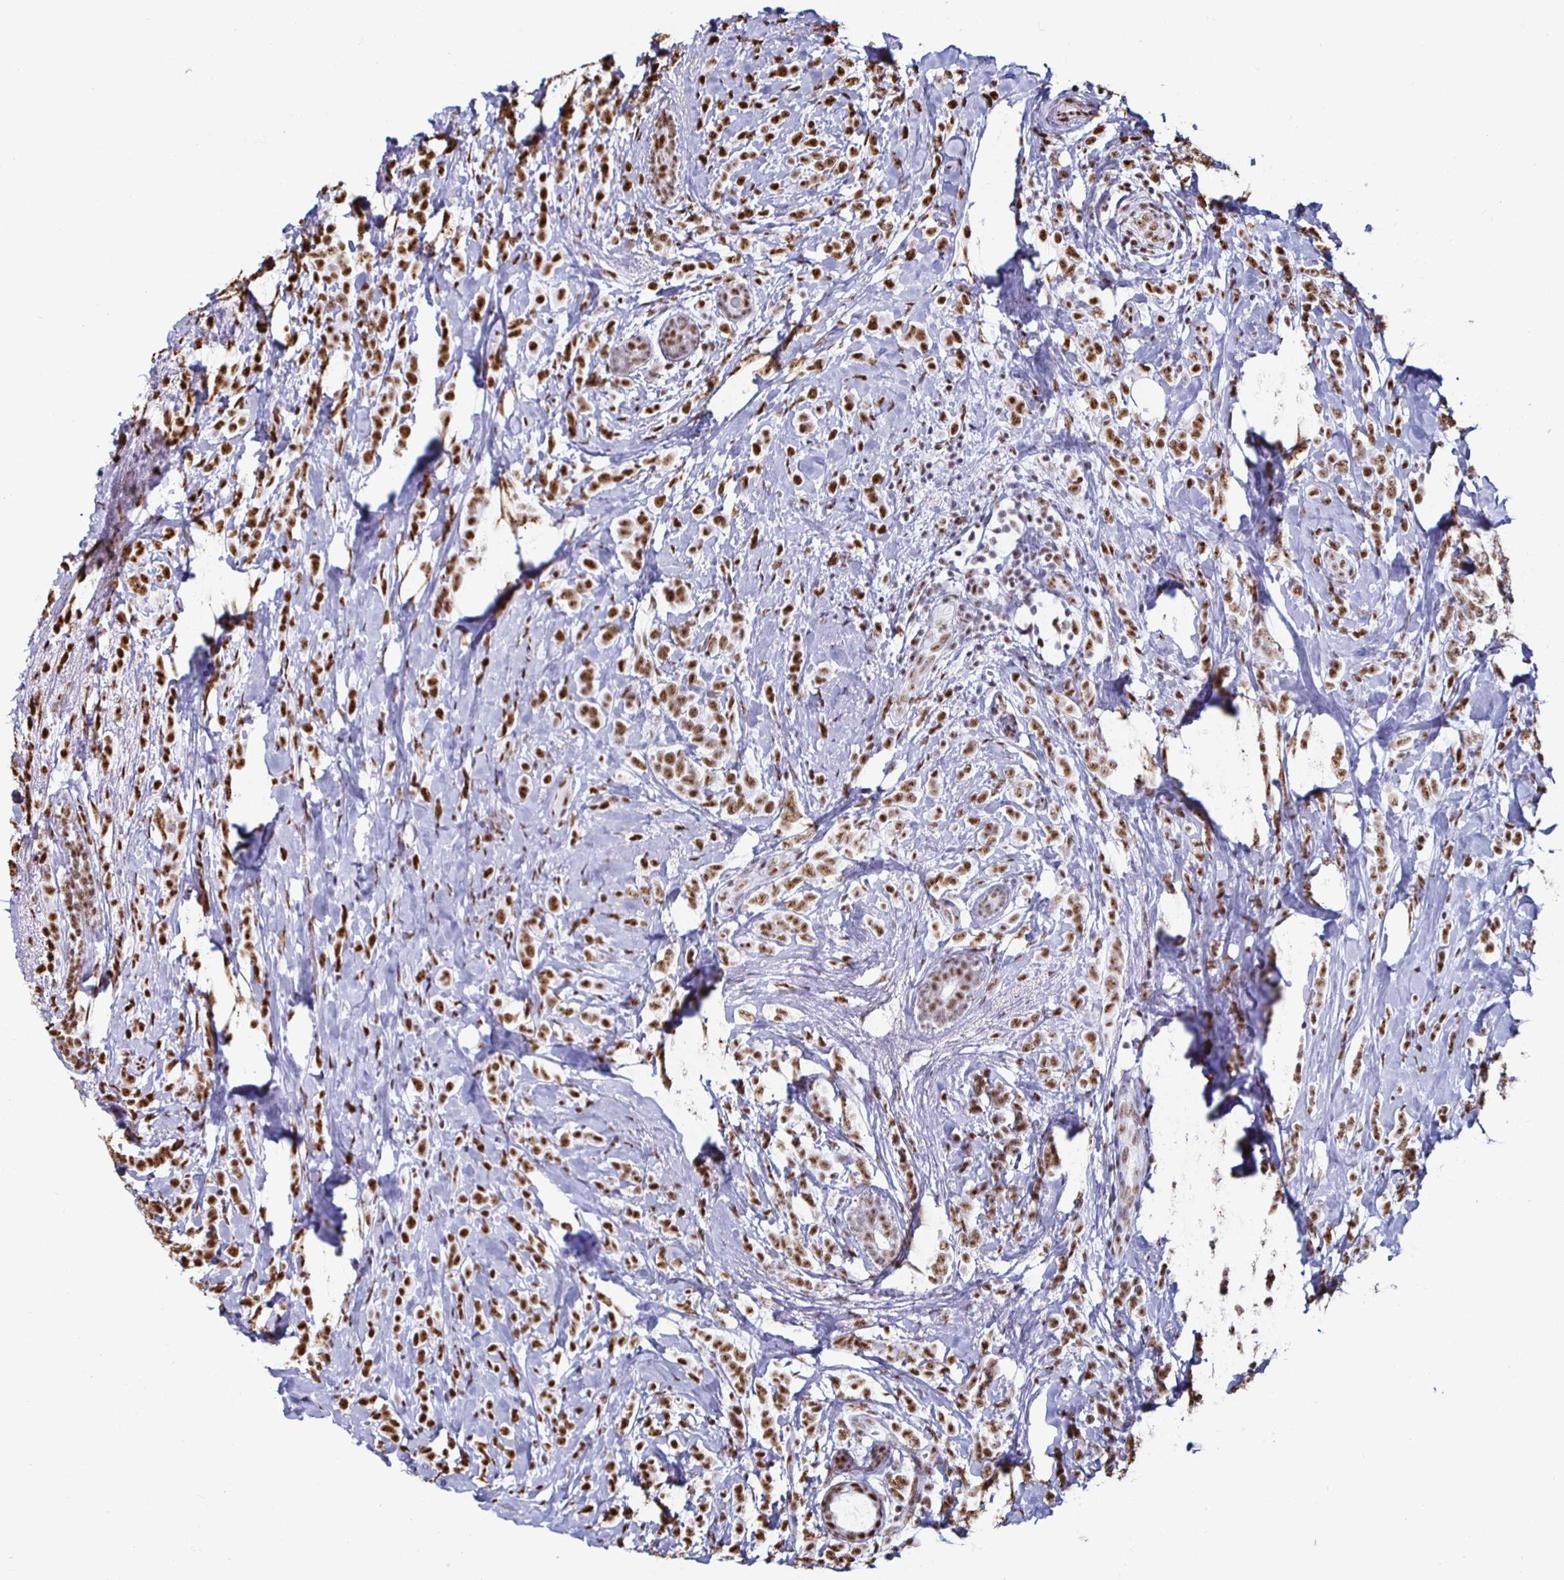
{"staining": {"intensity": "strong", "quantity": ">75%", "location": "nuclear"}, "tissue": "breast cancer", "cell_type": "Tumor cells", "image_type": "cancer", "snomed": [{"axis": "morphology", "description": "Lobular carcinoma"}, {"axis": "topography", "description": "Breast"}], "caption": "The immunohistochemical stain highlights strong nuclear expression in tumor cells of breast cancer (lobular carcinoma) tissue.", "gene": "DDX39B", "patient": {"sex": "female", "age": 49}}